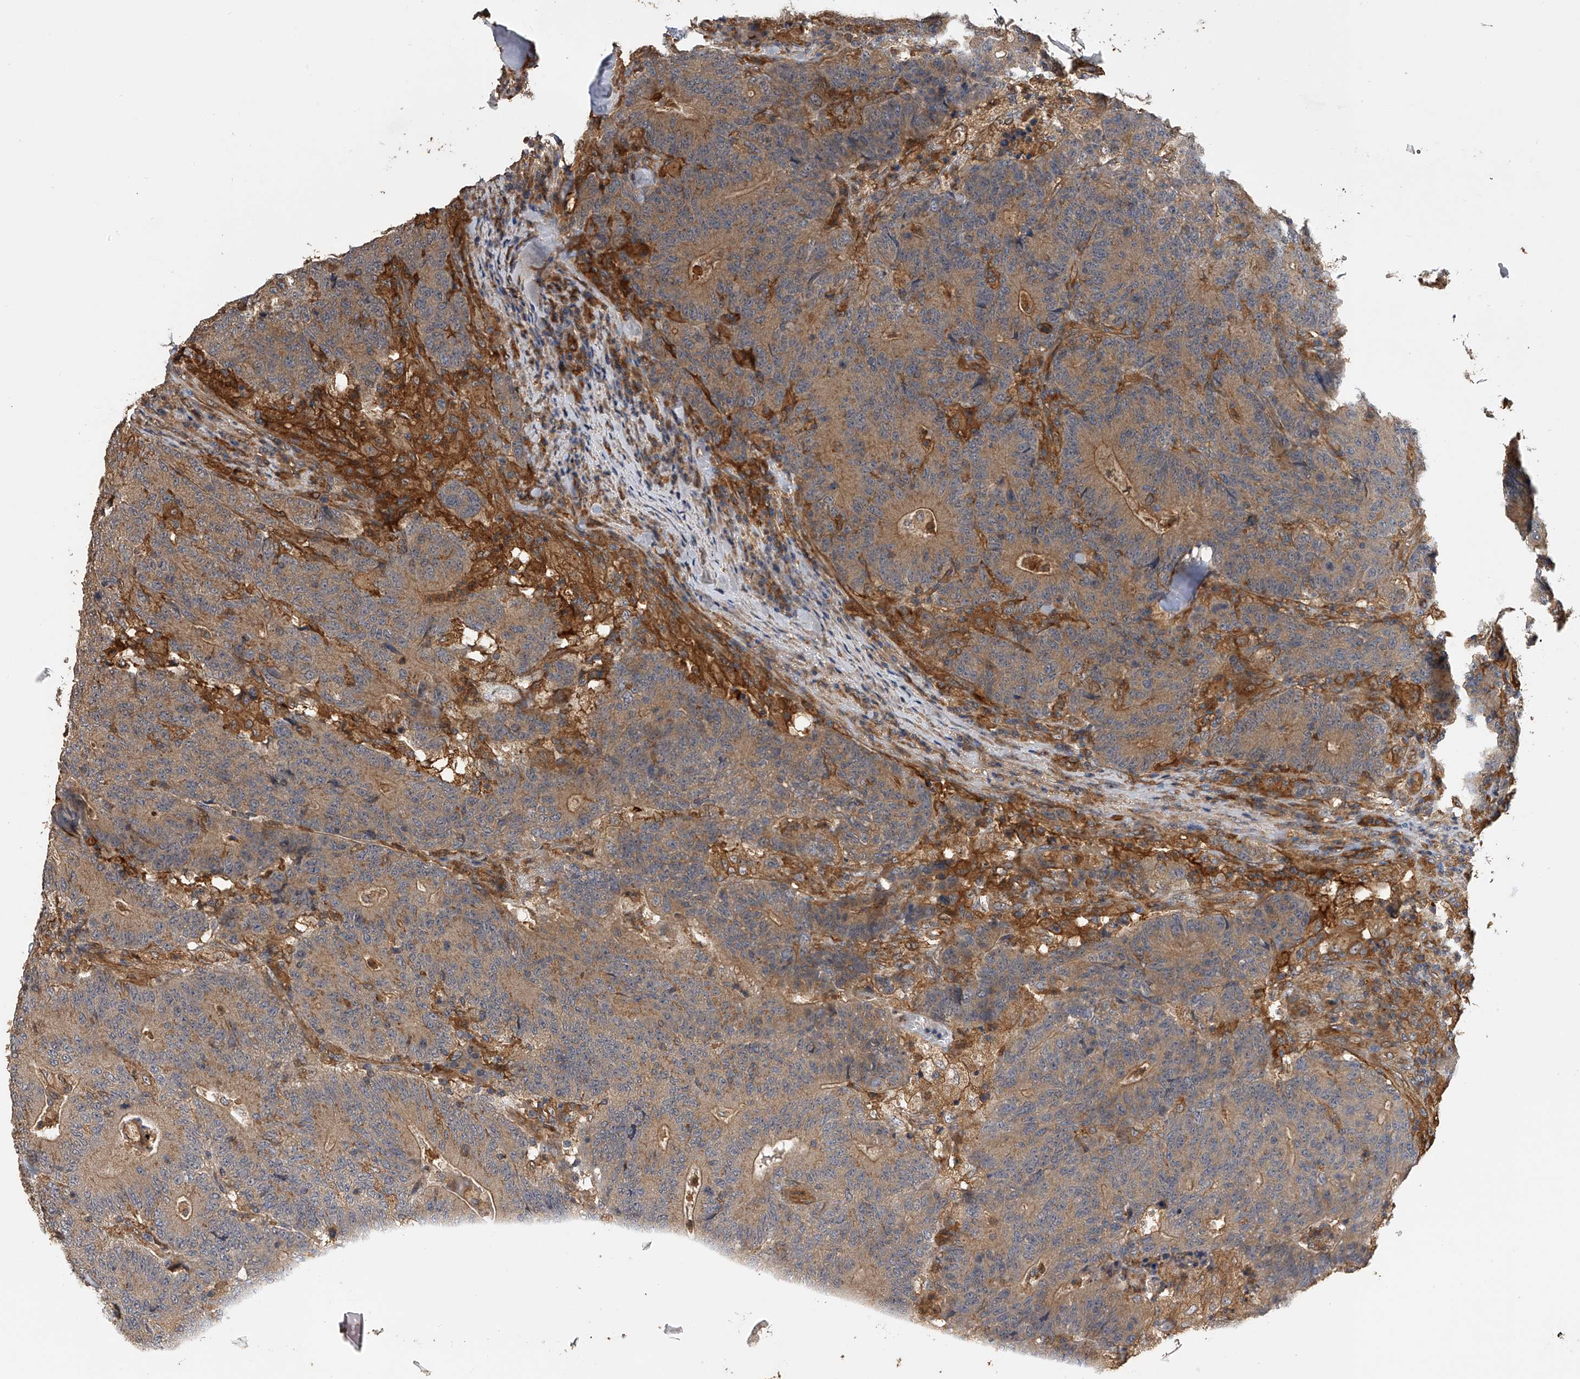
{"staining": {"intensity": "moderate", "quantity": ">75%", "location": "cytoplasmic/membranous"}, "tissue": "colorectal cancer", "cell_type": "Tumor cells", "image_type": "cancer", "snomed": [{"axis": "morphology", "description": "Normal tissue, NOS"}, {"axis": "morphology", "description": "Adenocarcinoma, NOS"}, {"axis": "topography", "description": "Colon"}], "caption": "Brown immunohistochemical staining in human colorectal cancer (adenocarcinoma) shows moderate cytoplasmic/membranous positivity in about >75% of tumor cells.", "gene": "PTPRA", "patient": {"sex": "female", "age": 75}}